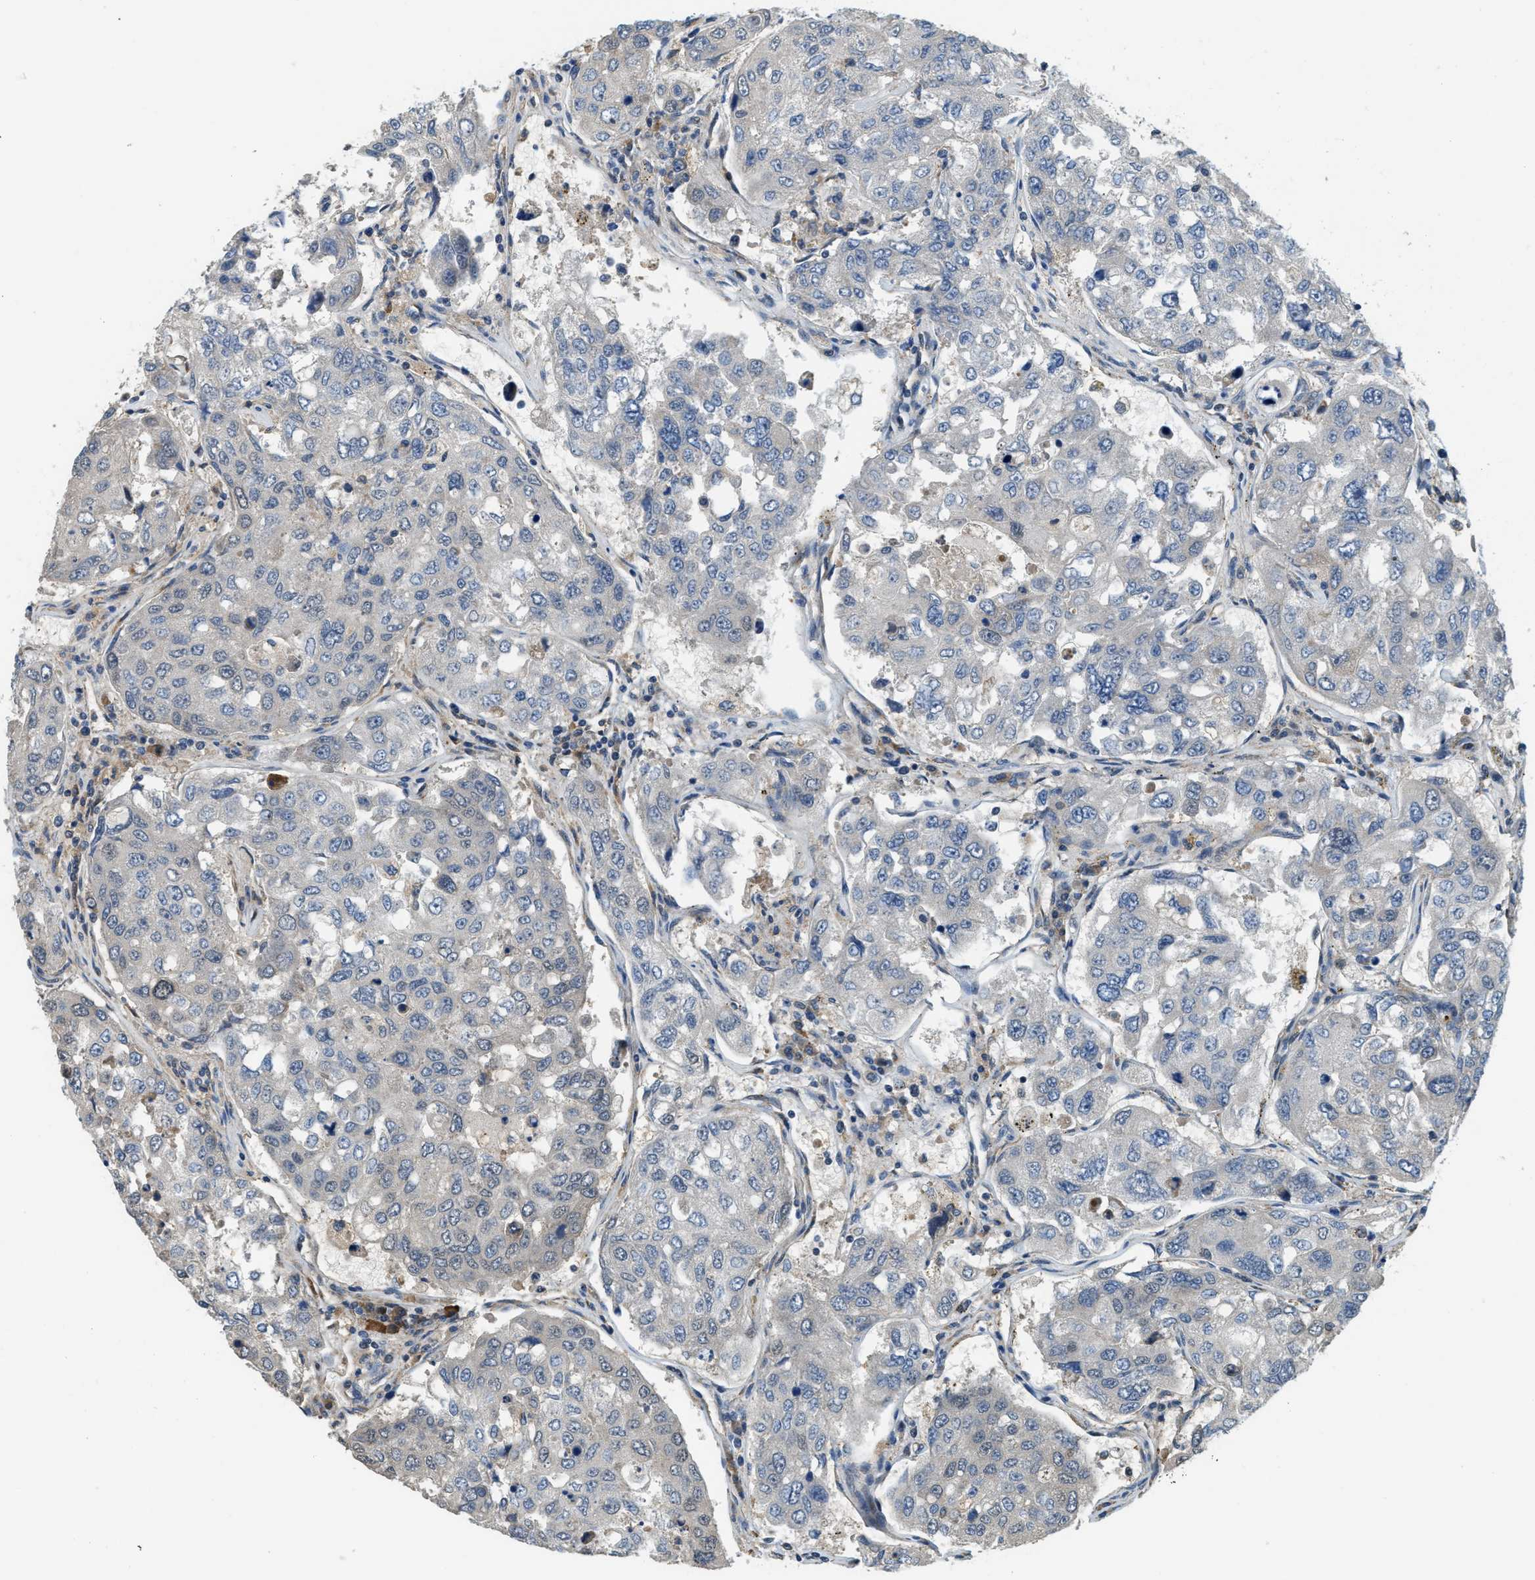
{"staining": {"intensity": "negative", "quantity": "none", "location": "none"}, "tissue": "urothelial cancer", "cell_type": "Tumor cells", "image_type": "cancer", "snomed": [{"axis": "morphology", "description": "Urothelial carcinoma, High grade"}, {"axis": "topography", "description": "Lymph node"}, {"axis": "topography", "description": "Urinary bladder"}], "caption": "Immunohistochemistry (IHC) of high-grade urothelial carcinoma displays no expression in tumor cells.", "gene": "STARD3NL", "patient": {"sex": "male", "age": 51}}